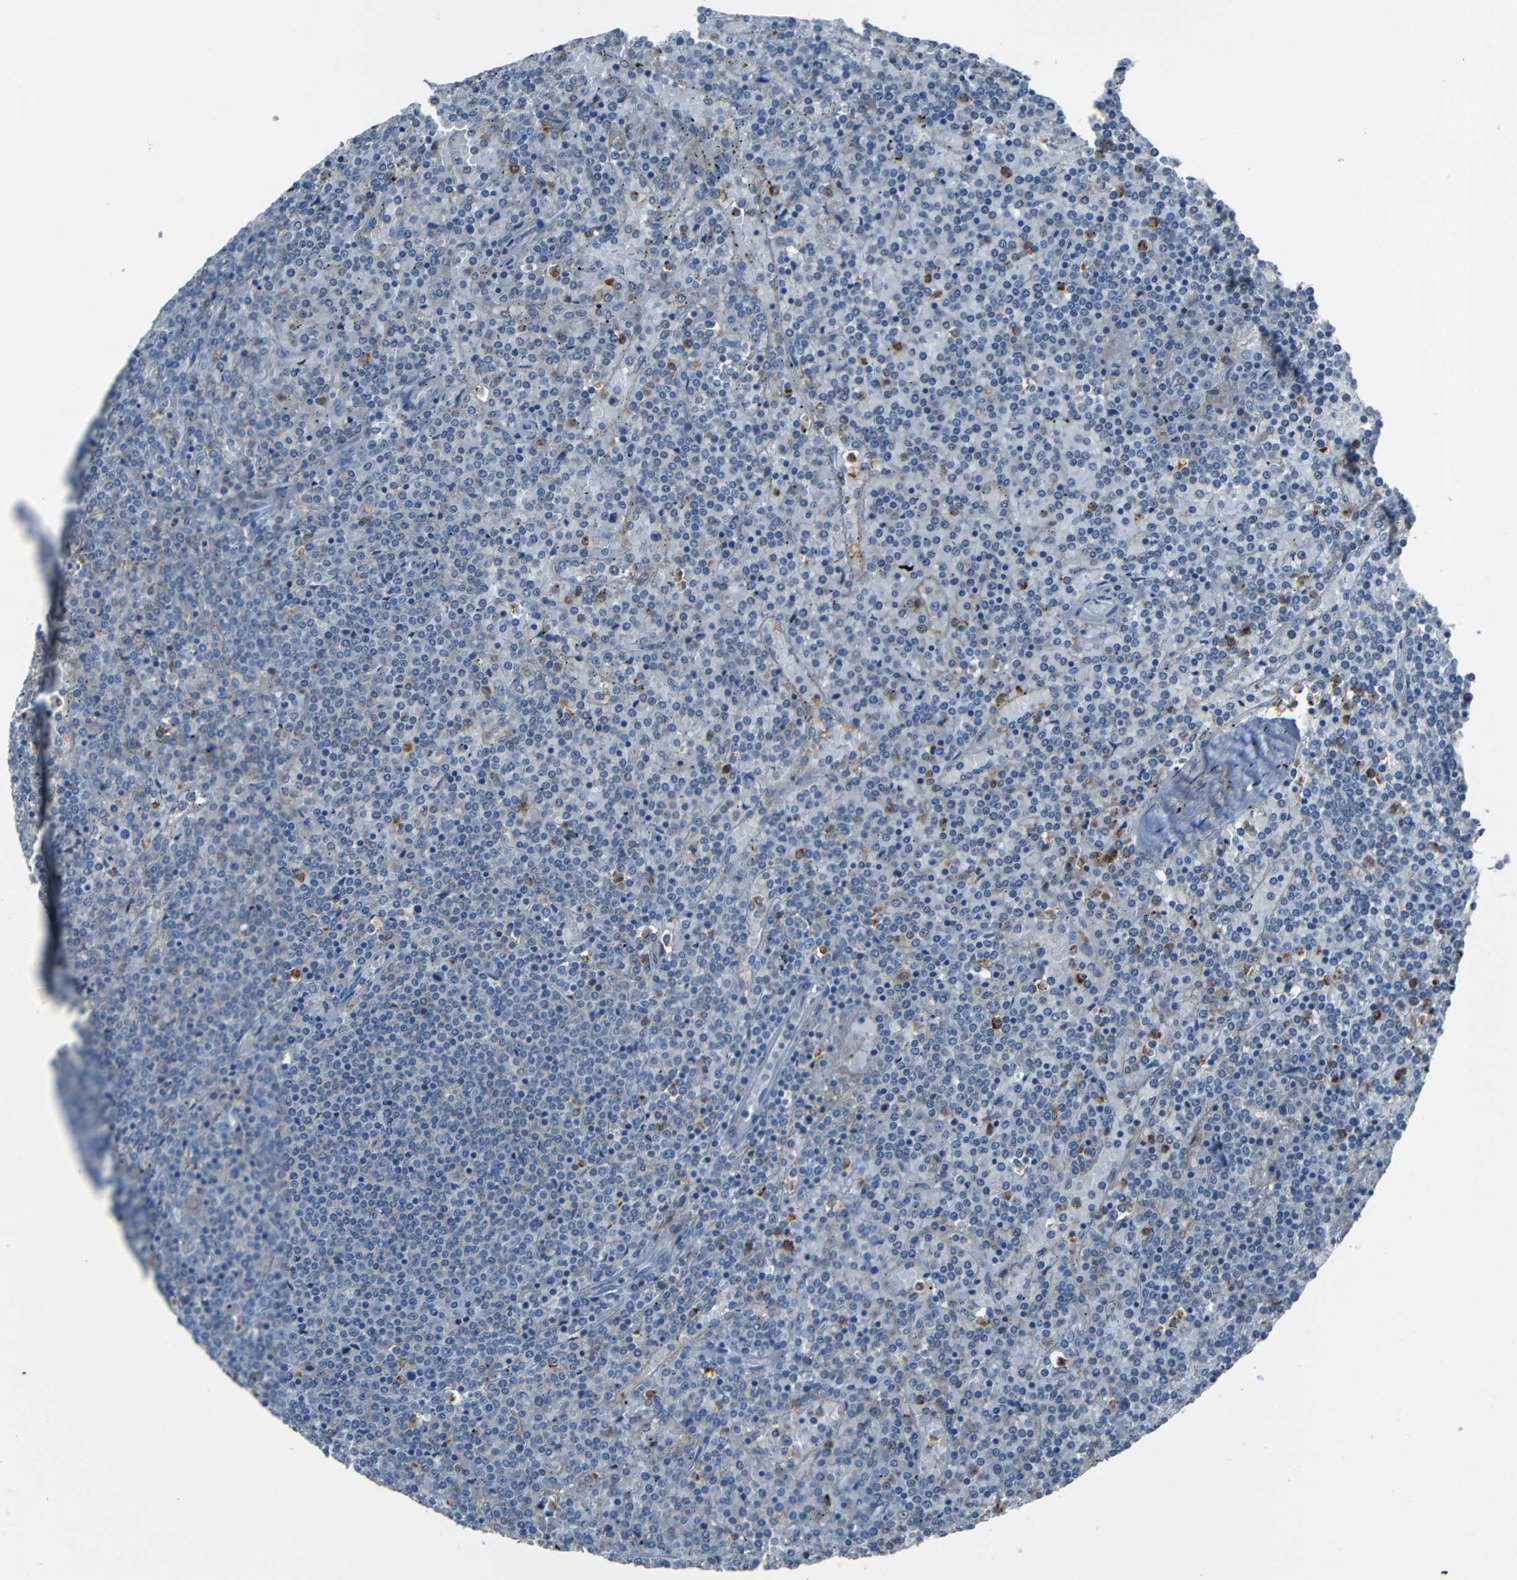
{"staining": {"intensity": "negative", "quantity": "none", "location": "none"}, "tissue": "lymphoma", "cell_type": "Tumor cells", "image_type": "cancer", "snomed": [{"axis": "morphology", "description": "Malignant lymphoma, non-Hodgkin's type, Low grade"}, {"axis": "topography", "description": "Spleen"}], "caption": "Tumor cells show no significant expression in lymphoma. (Immunohistochemistry, brightfield microscopy, high magnification).", "gene": "DNAJC5", "patient": {"sex": "female", "age": 19}}